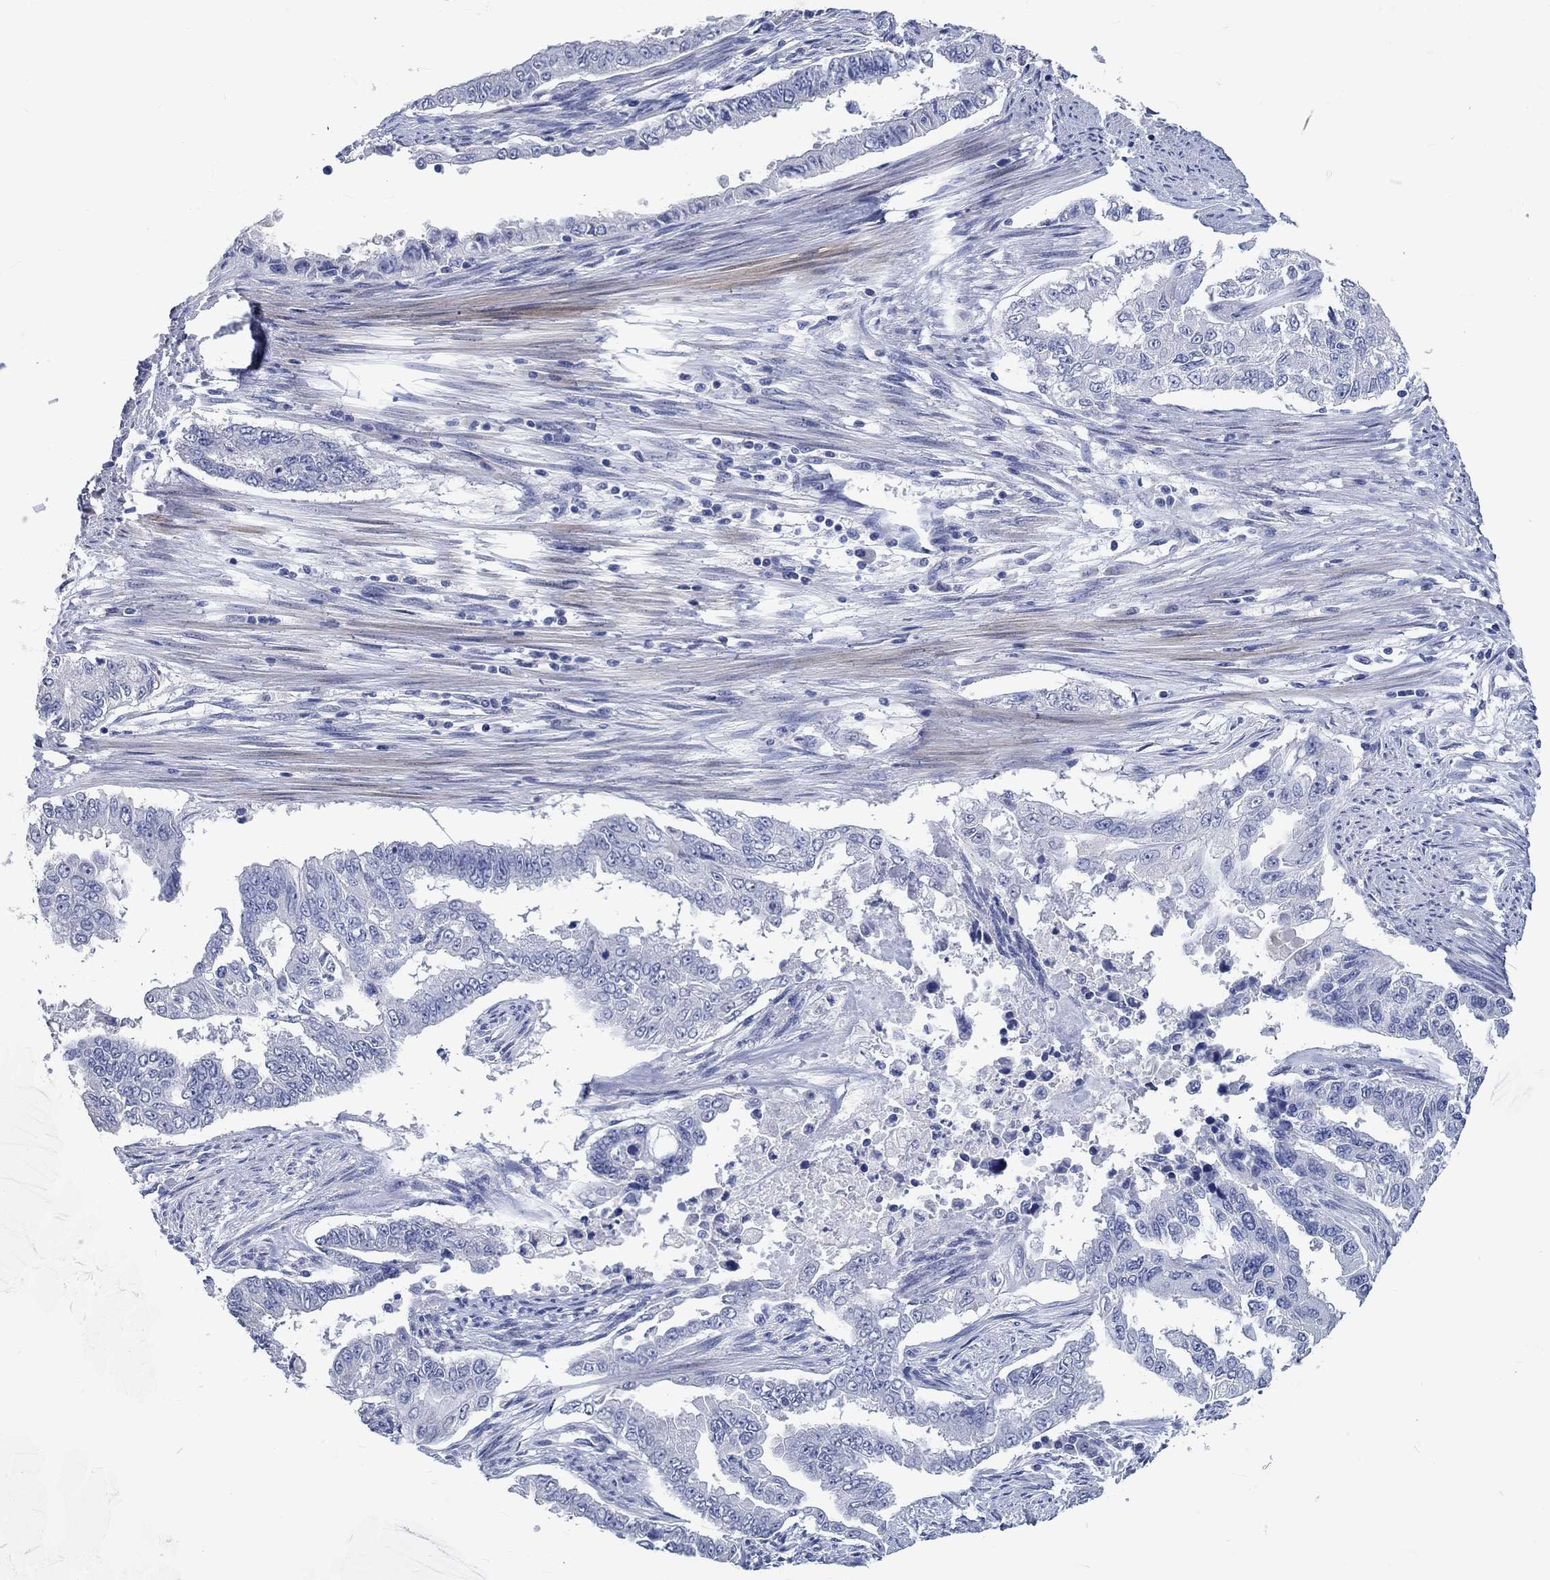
{"staining": {"intensity": "negative", "quantity": "none", "location": "none"}, "tissue": "endometrial cancer", "cell_type": "Tumor cells", "image_type": "cancer", "snomed": [{"axis": "morphology", "description": "Adenocarcinoma, NOS"}, {"axis": "topography", "description": "Uterus"}], "caption": "Tumor cells are negative for protein expression in human endometrial cancer.", "gene": "C4orf47", "patient": {"sex": "female", "age": 59}}